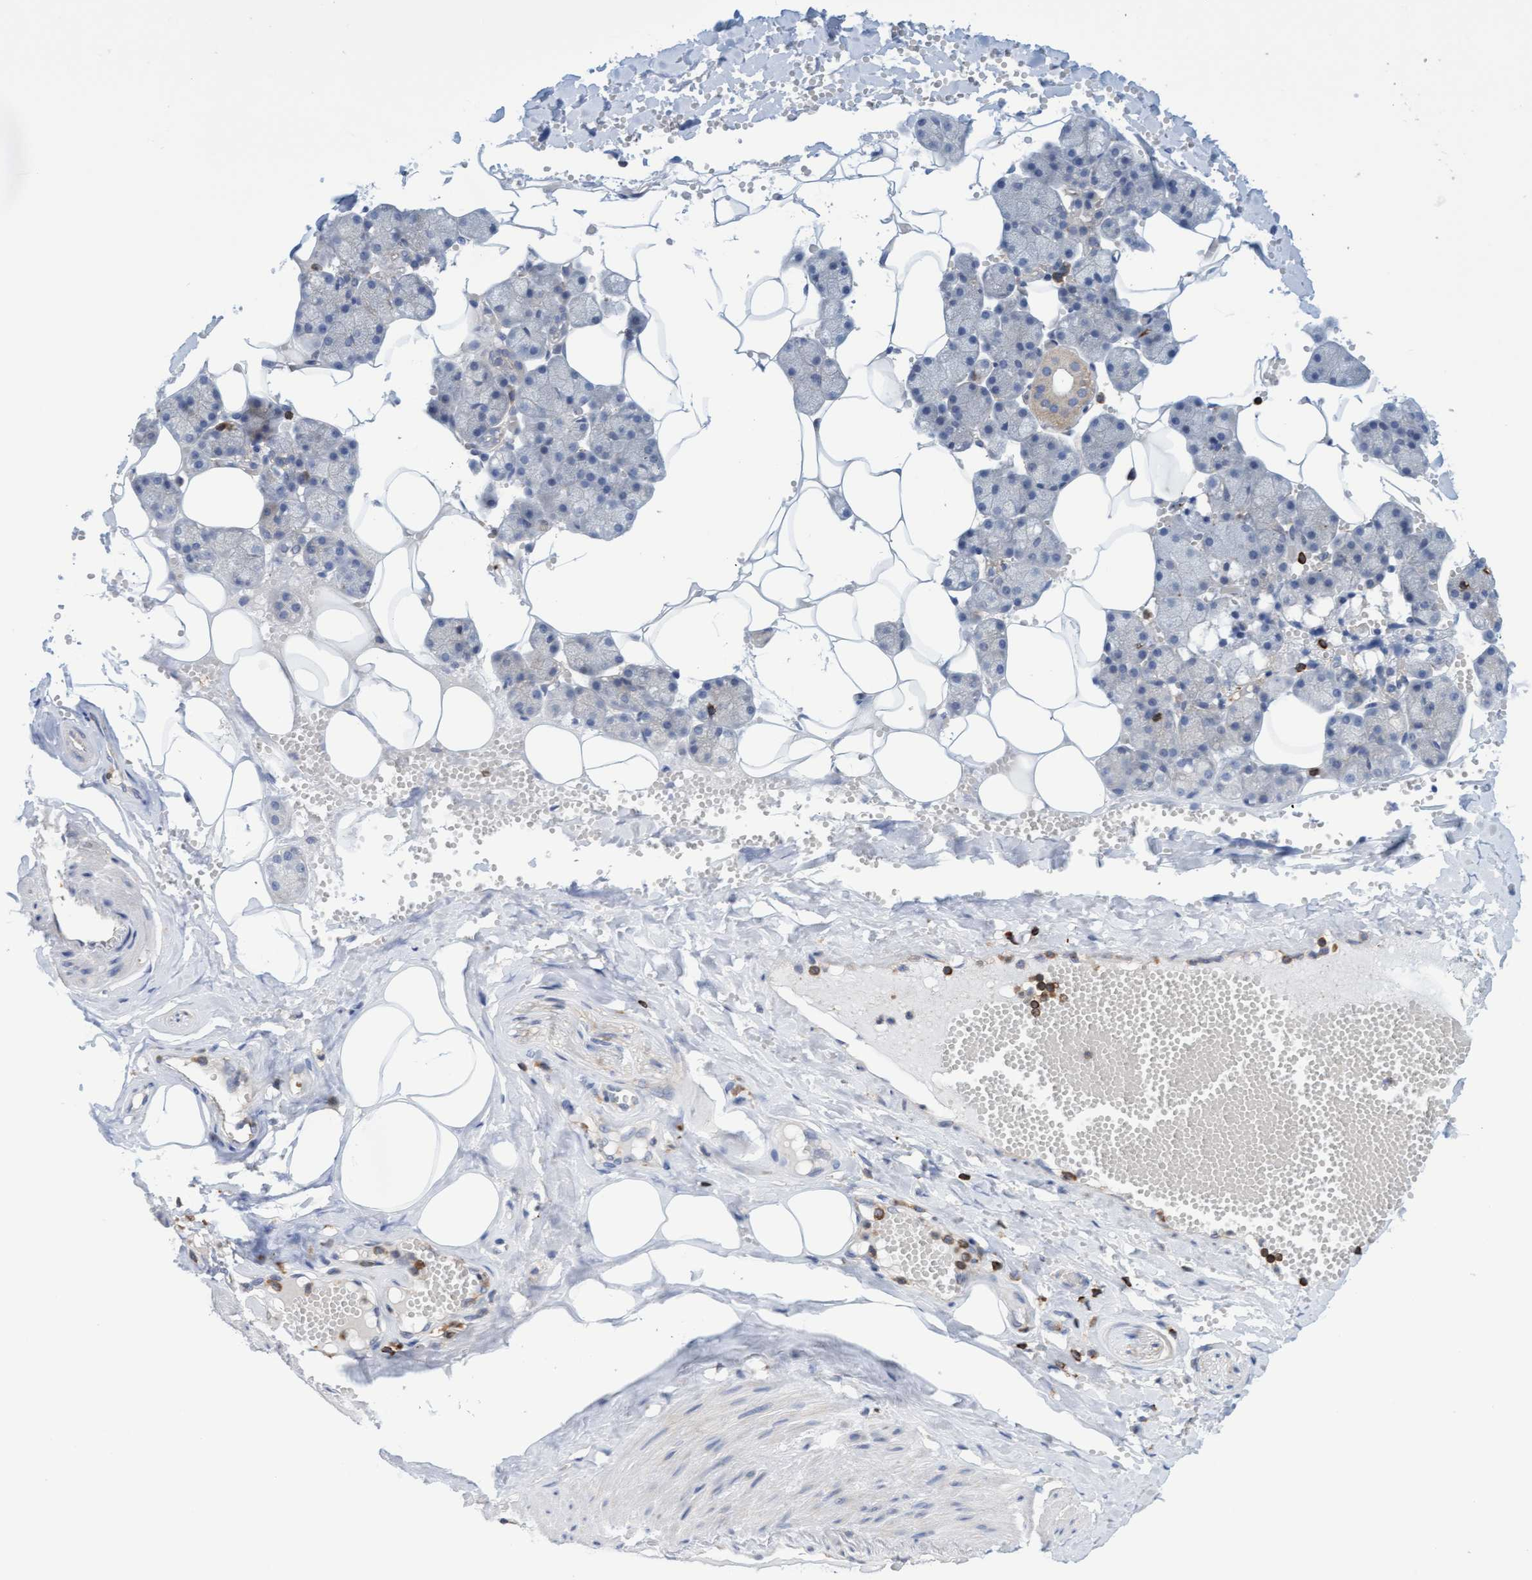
{"staining": {"intensity": "weak", "quantity": "<25%", "location": "cytoplasmic/membranous"}, "tissue": "salivary gland", "cell_type": "Glandular cells", "image_type": "normal", "snomed": [{"axis": "morphology", "description": "Normal tissue, NOS"}, {"axis": "topography", "description": "Salivary gland"}], "caption": "Immunohistochemistry of unremarkable salivary gland shows no staining in glandular cells. The staining is performed using DAB (3,3'-diaminobenzidine) brown chromogen with nuclei counter-stained in using hematoxylin.", "gene": "FNBP1", "patient": {"sex": "male", "age": 62}}